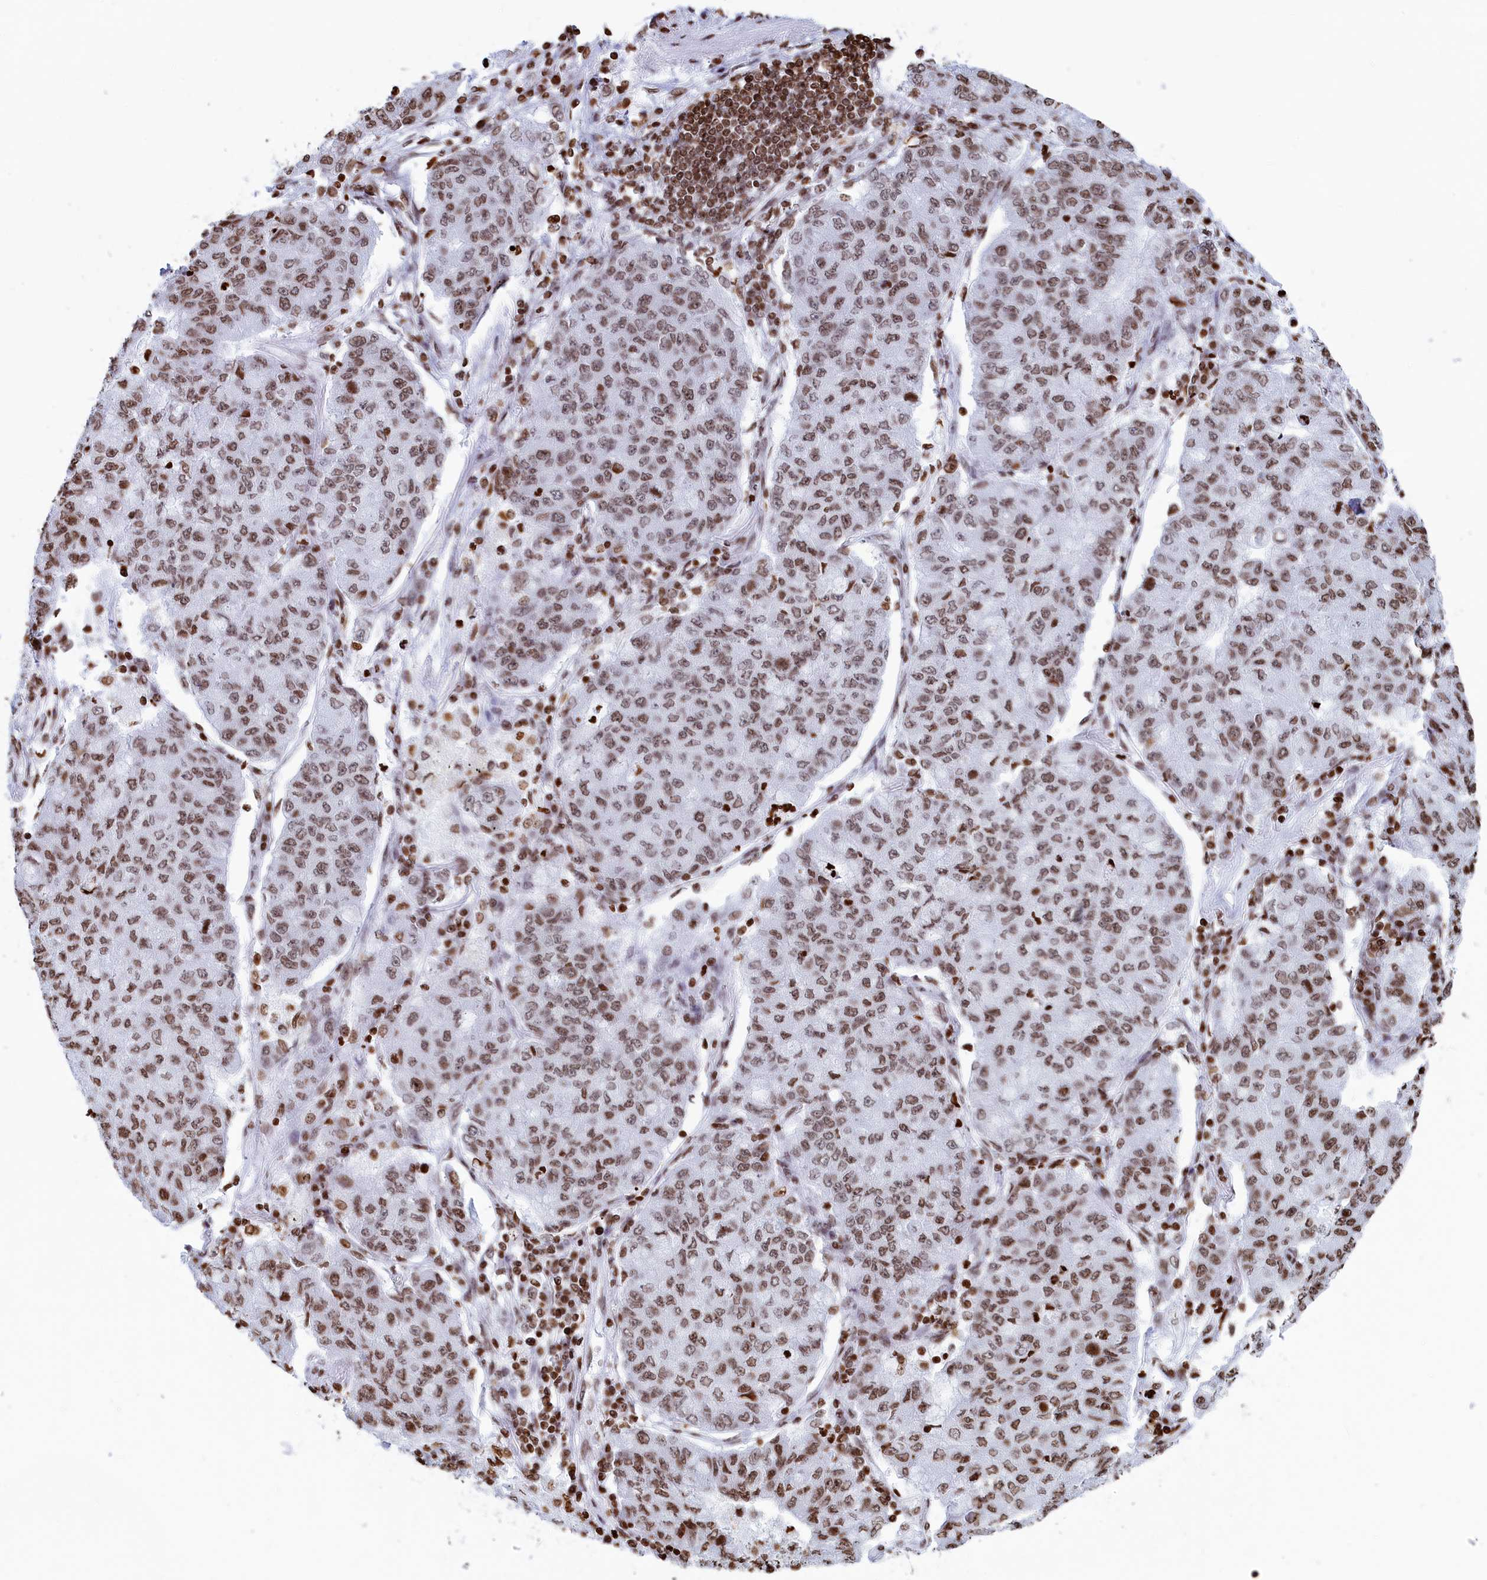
{"staining": {"intensity": "moderate", "quantity": ">75%", "location": "nuclear"}, "tissue": "lung cancer", "cell_type": "Tumor cells", "image_type": "cancer", "snomed": [{"axis": "morphology", "description": "Squamous cell carcinoma, NOS"}, {"axis": "topography", "description": "Lung"}], "caption": "Immunohistochemical staining of lung cancer (squamous cell carcinoma) reveals moderate nuclear protein positivity in about >75% of tumor cells.", "gene": "APOBEC3A", "patient": {"sex": "male", "age": 74}}